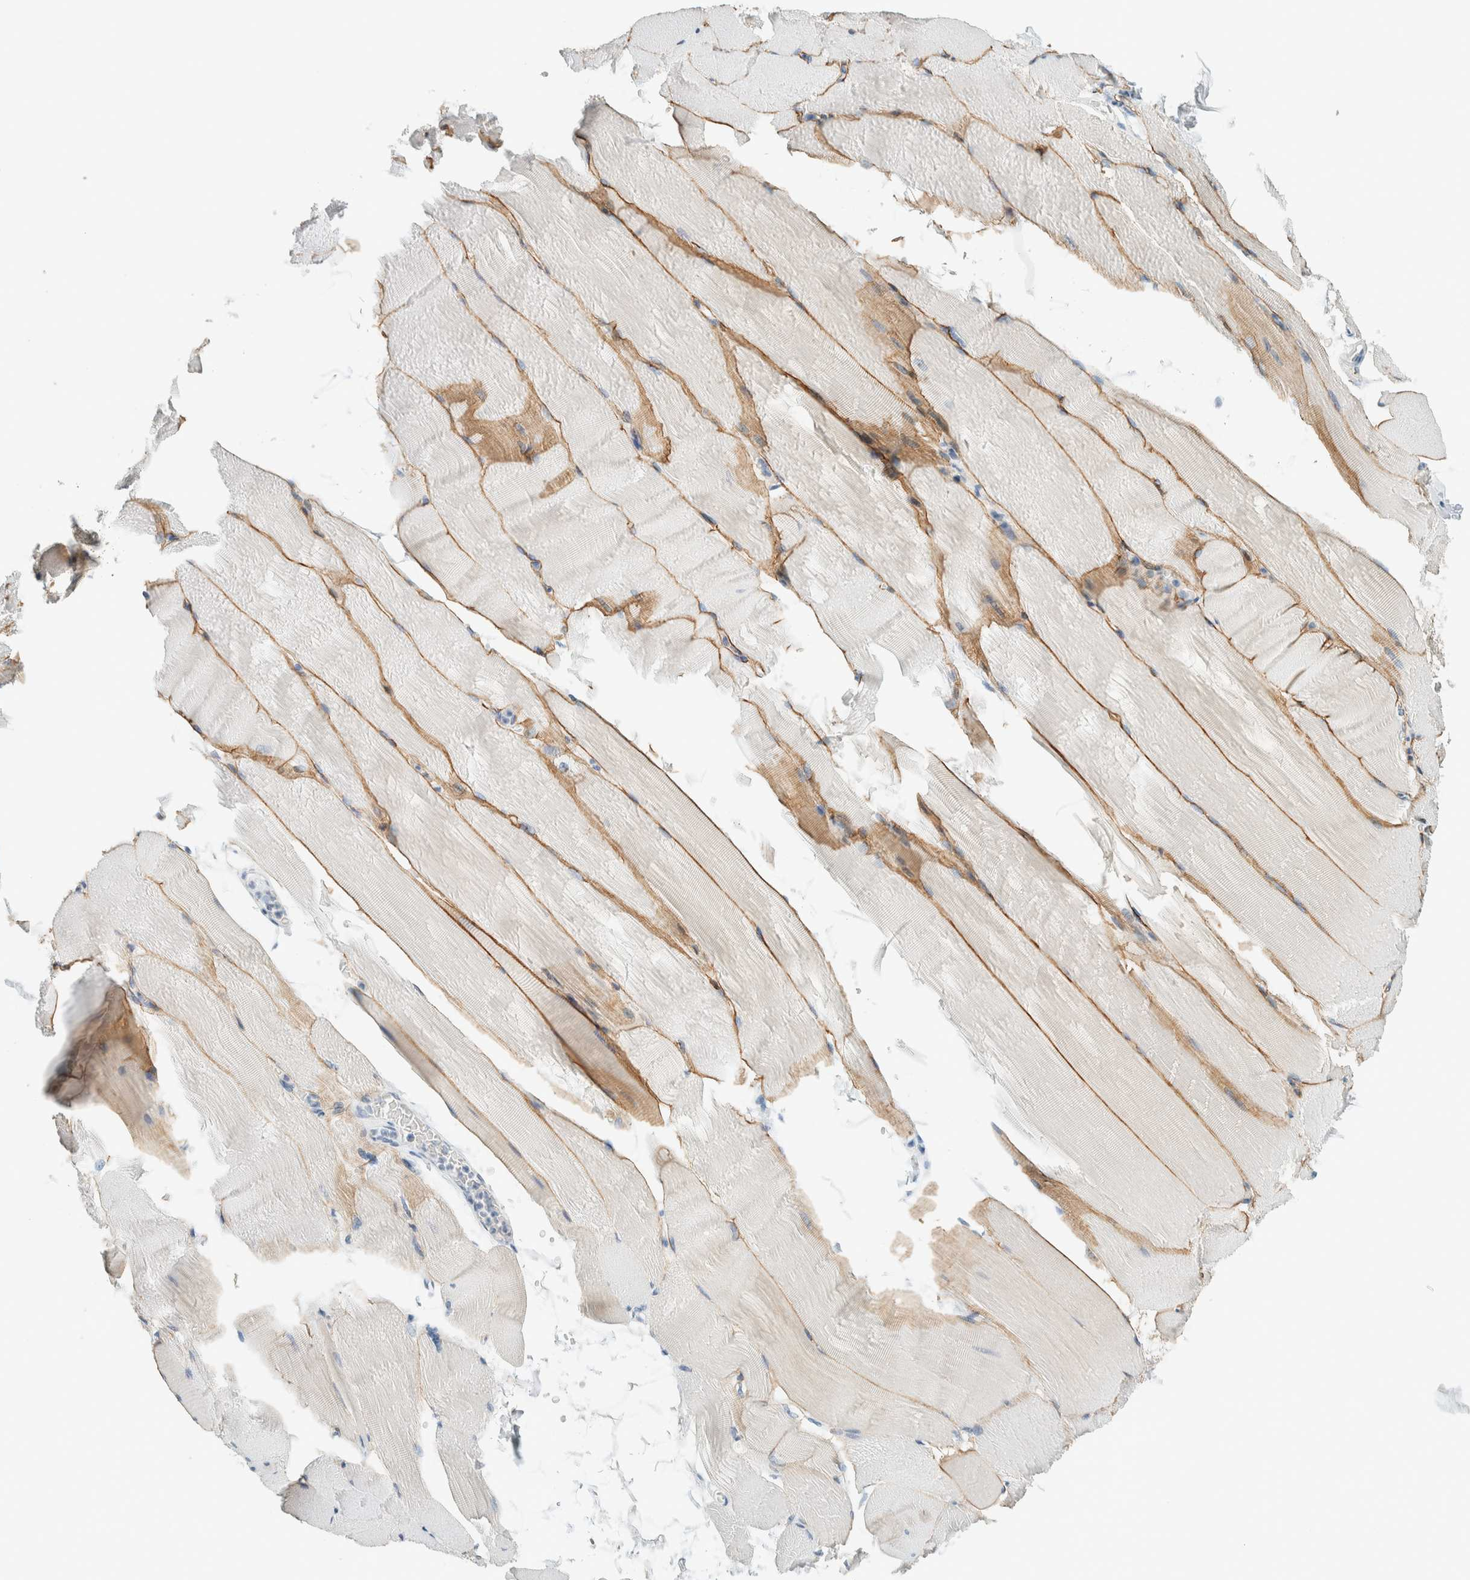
{"staining": {"intensity": "moderate", "quantity": "25%-75%", "location": "cytoplasmic/membranous"}, "tissue": "skeletal muscle", "cell_type": "Myocytes", "image_type": "normal", "snomed": [{"axis": "morphology", "description": "Normal tissue, NOS"}, {"axis": "topography", "description": "Skeletal muscle"}, {"axis": "topography", "description": "Parathyroid gland"}], "caption": "This is a micrograph of IHC staining of benign skeletal muscle, which shows moderate staining in the cytoplasmic/membranous of myocytes.", "gene": "SLFN12", "patient": {"sex": "female", "age": 37}}